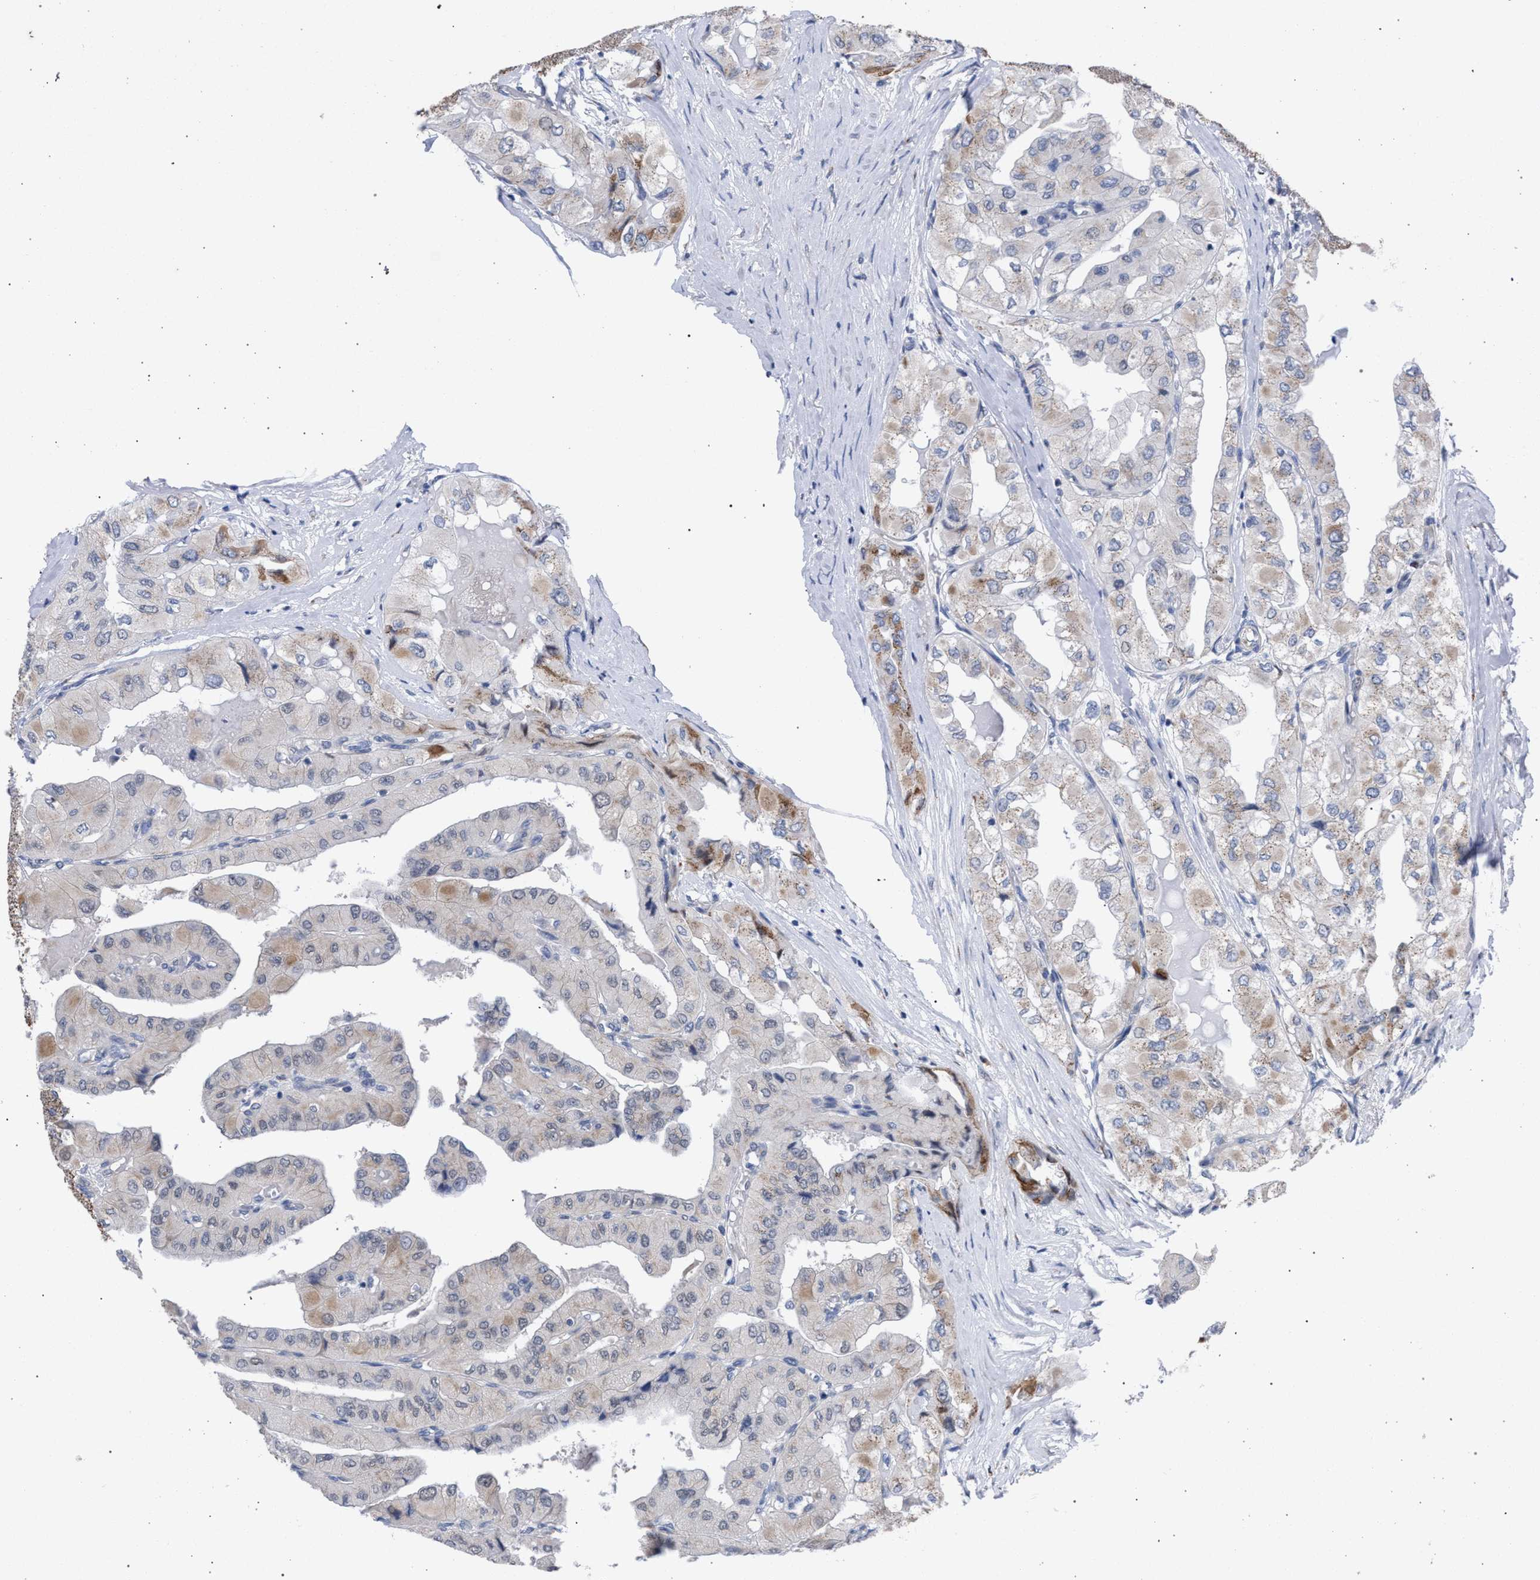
{"staining": {"intensity": "moderate", "quantity": "25%-75%", "location": "cytoplasmic/membranous"}, "tissue": "thyroid cancer", "cell_type": "Tumor cells", "image_type": "cancer", "snomed": [{"axis": "morphology", "description": "Papillary adenocarcinoma, NOS"}, {"axis": "topography", "description": "Thyroid gland"}], "caption": "Brown immunohistochemical staining in papillary adenocarcinoma (thyroid) displays moderate cytoplasmic/membranous expression in approximately 25%-75% of tumor cells.", "gene": "GOLGA2", "patient": {"sex": "female", "age": 59}}